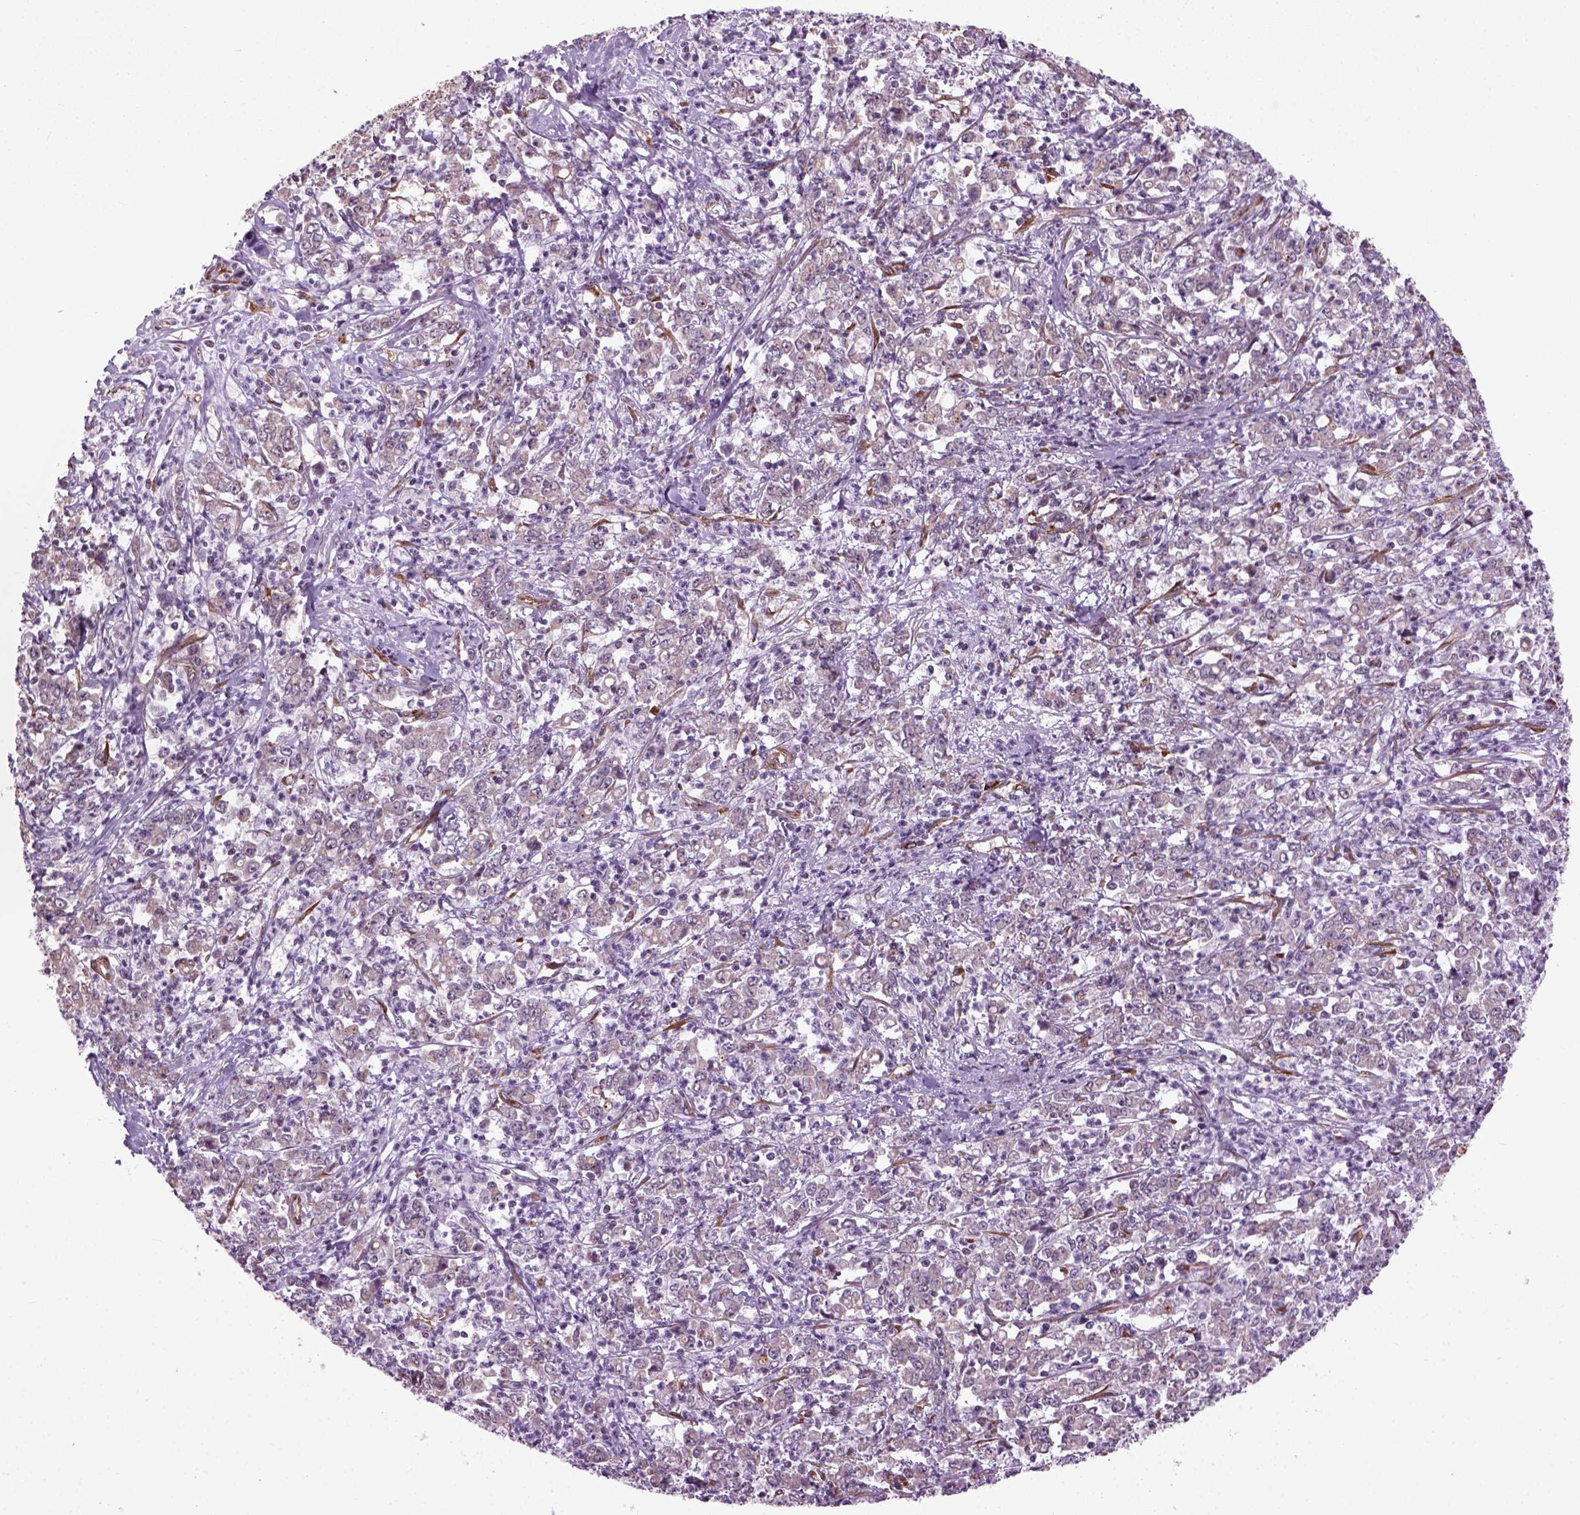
{"staining": {"intensity": "negative", "quantity": "none", "location": "none"}, "tissue": "stomach cancer", "cell_type": "Tumor cells", "image_type": "cancer", "snomed": [{"axis": "morphology", "description": "Adenocarcinoma, NOS"}, {"axis": "topography", "description": "Stomach, lower"}], "caption": "This micrograph is of stomach cancer (adenocarcinoma) stained with immunohistochemistry (IHC) to label a protein in brown with the nuclei are counter-stained blue. There is no positivity in tumor cells. Brightfield microscopy of IHC stained with DAB (3,3'-diaminobenzidine) (brown) and hematoxylin (blue), captured at high magnification.", "gene": "XK", "patient": {"sex": "female", "age": 71}}